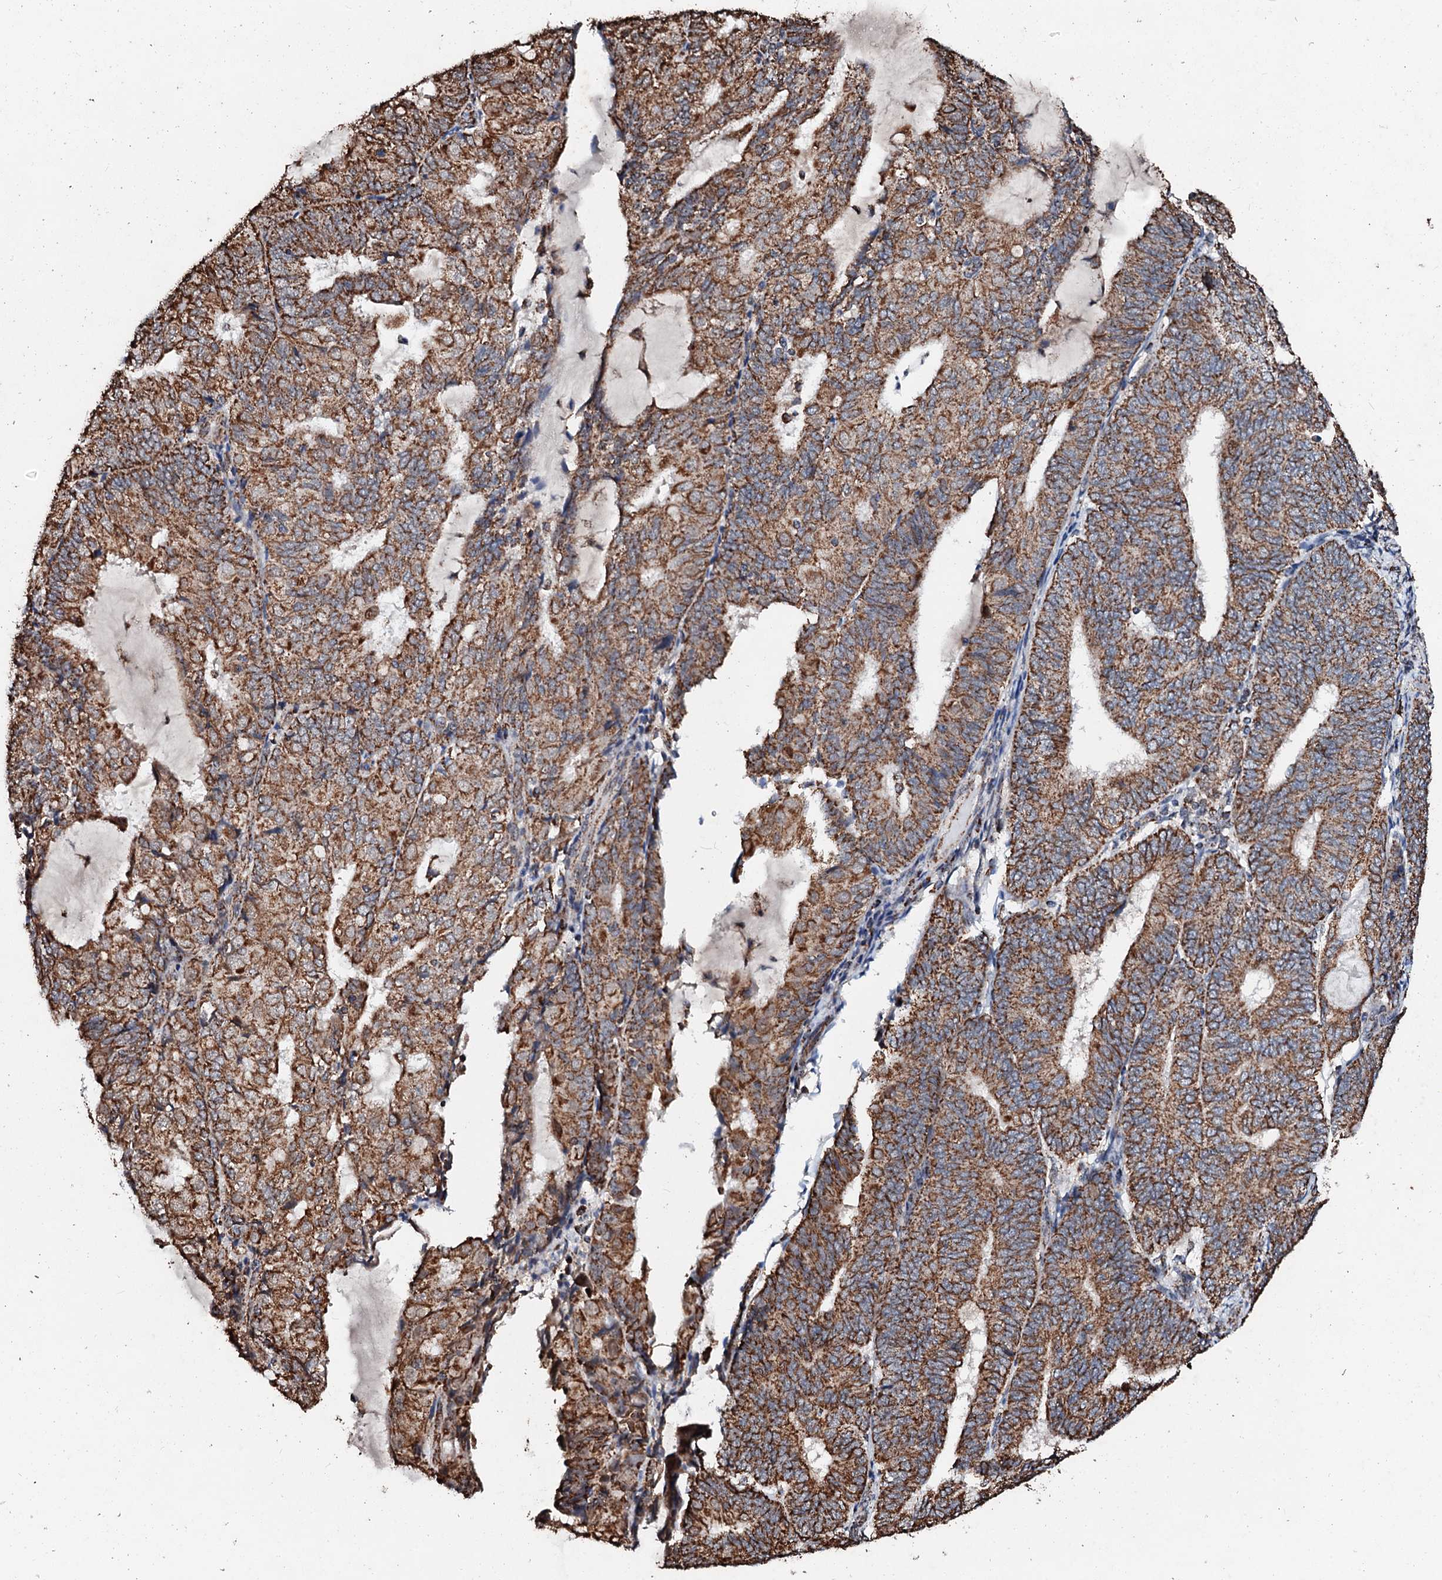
{"staining": {"intensity": "strong", "quantity": ">75%", "location": "cytoplasmic/membranous"}, "tissue": "endometrial cancer", "cell_type": "Tumor cells", "image_type": "cancer", "snomed": [{"axis": "morphology", "description": "Adenocarcinoma, NOS"}, {"axis": "topography", "description": "Endometrium"}], "caption": "A photomicrograph showing strong cytoplasmic/membranous staining in about >75% of tumor cells in adenocarcinoma (endometrial), as visualized by brown immunohistochemical staining.", "gene": "SECISBP2L", "patient": {"sex": "female", "age": 81}}